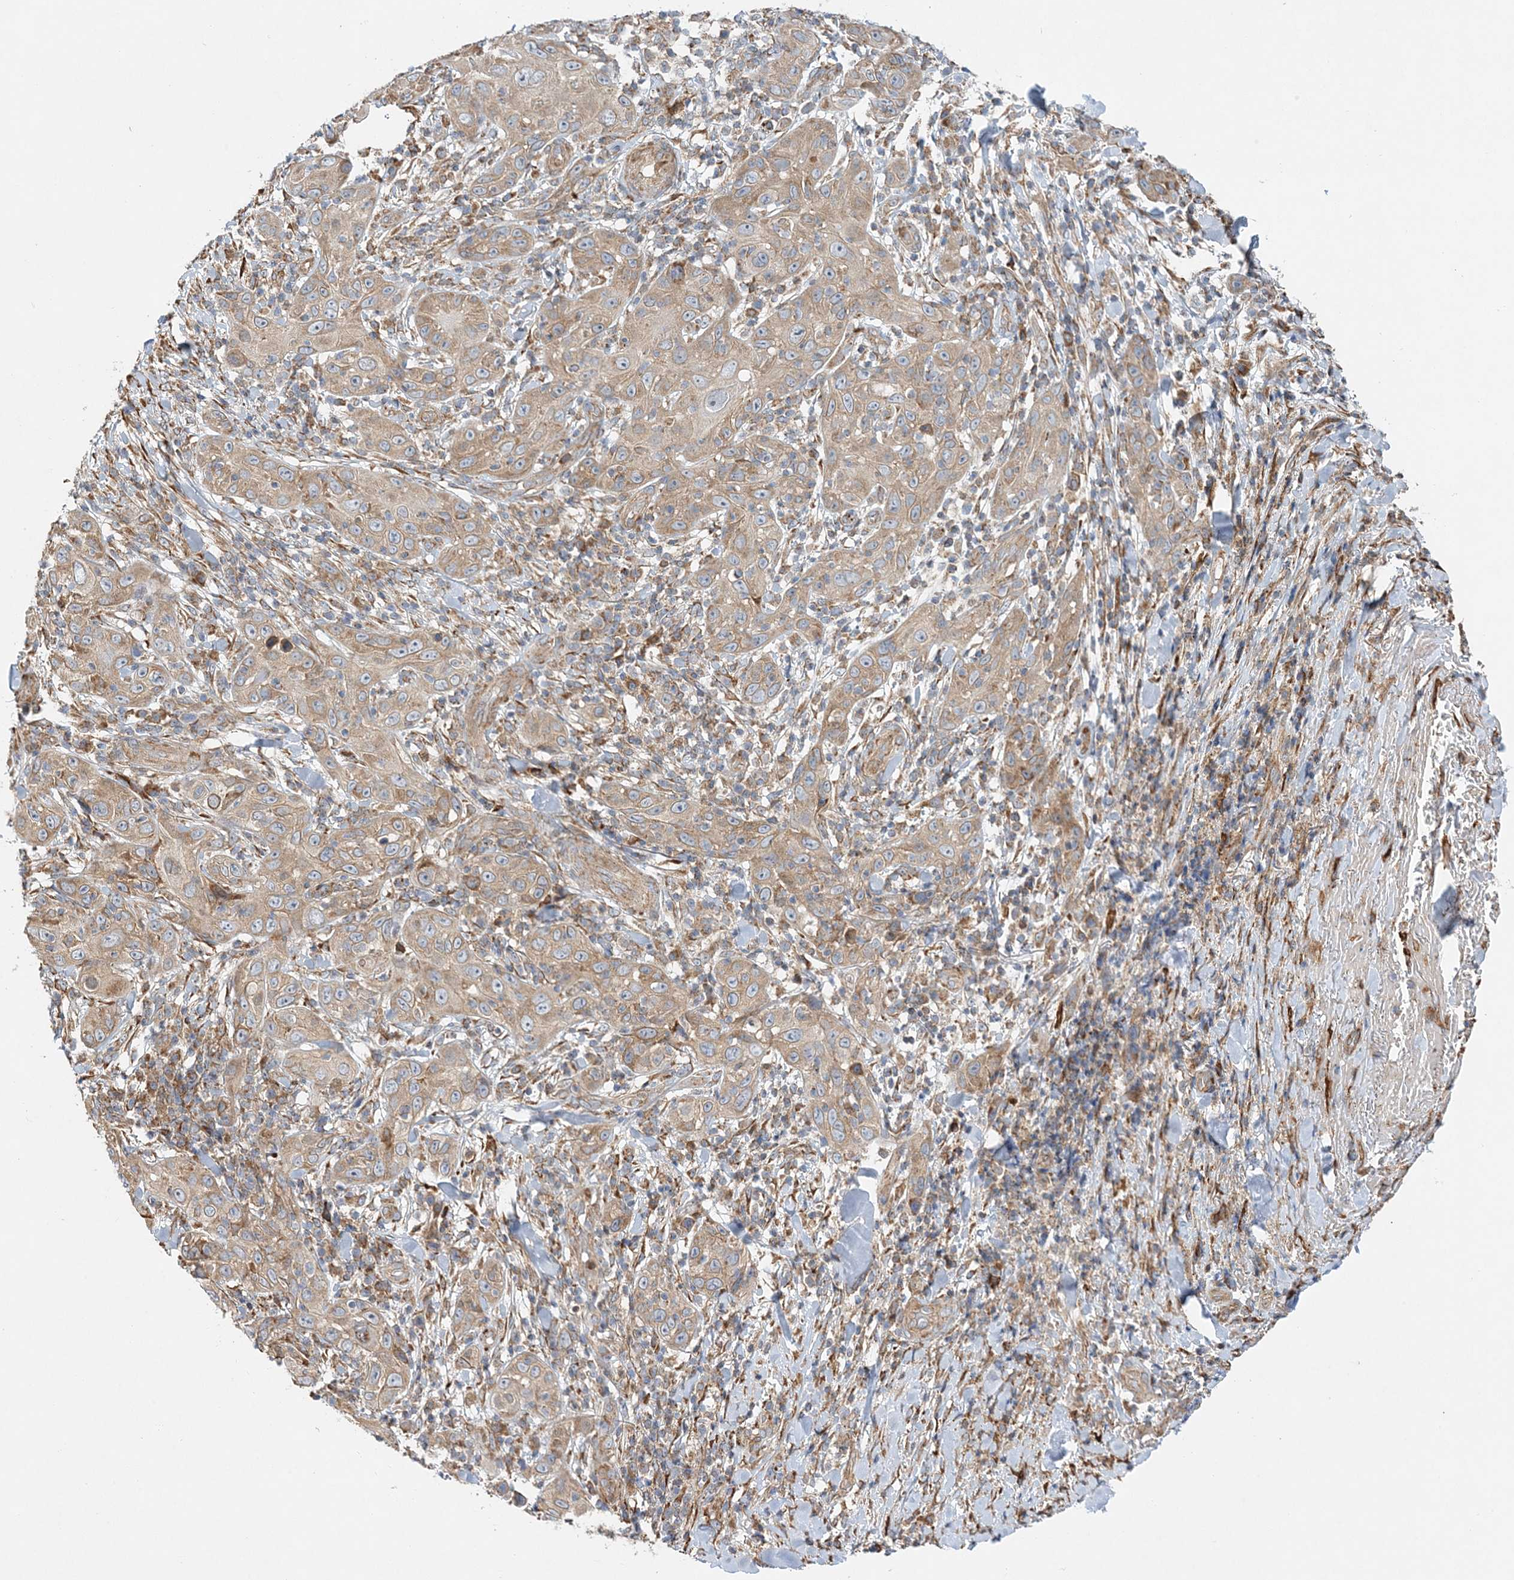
{"staining": {"intensity": "moderate", "quantity": "25%-75%", "location": "cytoplasmic/membranous"}, "tissue": "skin cancer", "cell_type": "Tumor cells", "image_type": "cancer", "snomed": [{"axis": "morphology", "description": "Squamous cell carcinoma, NOS"}, {"axis": "topography", "description": "Skin"}], "caption": "Protein expression by IHC reveals moderate cytoplasmic/membranous staining in approximately 25%-75% of tumor cells in skin cancer (squamous cell carcinoma).", "gene": "ZFYVE16", "patient": {"sex": "female", "age": 88}}